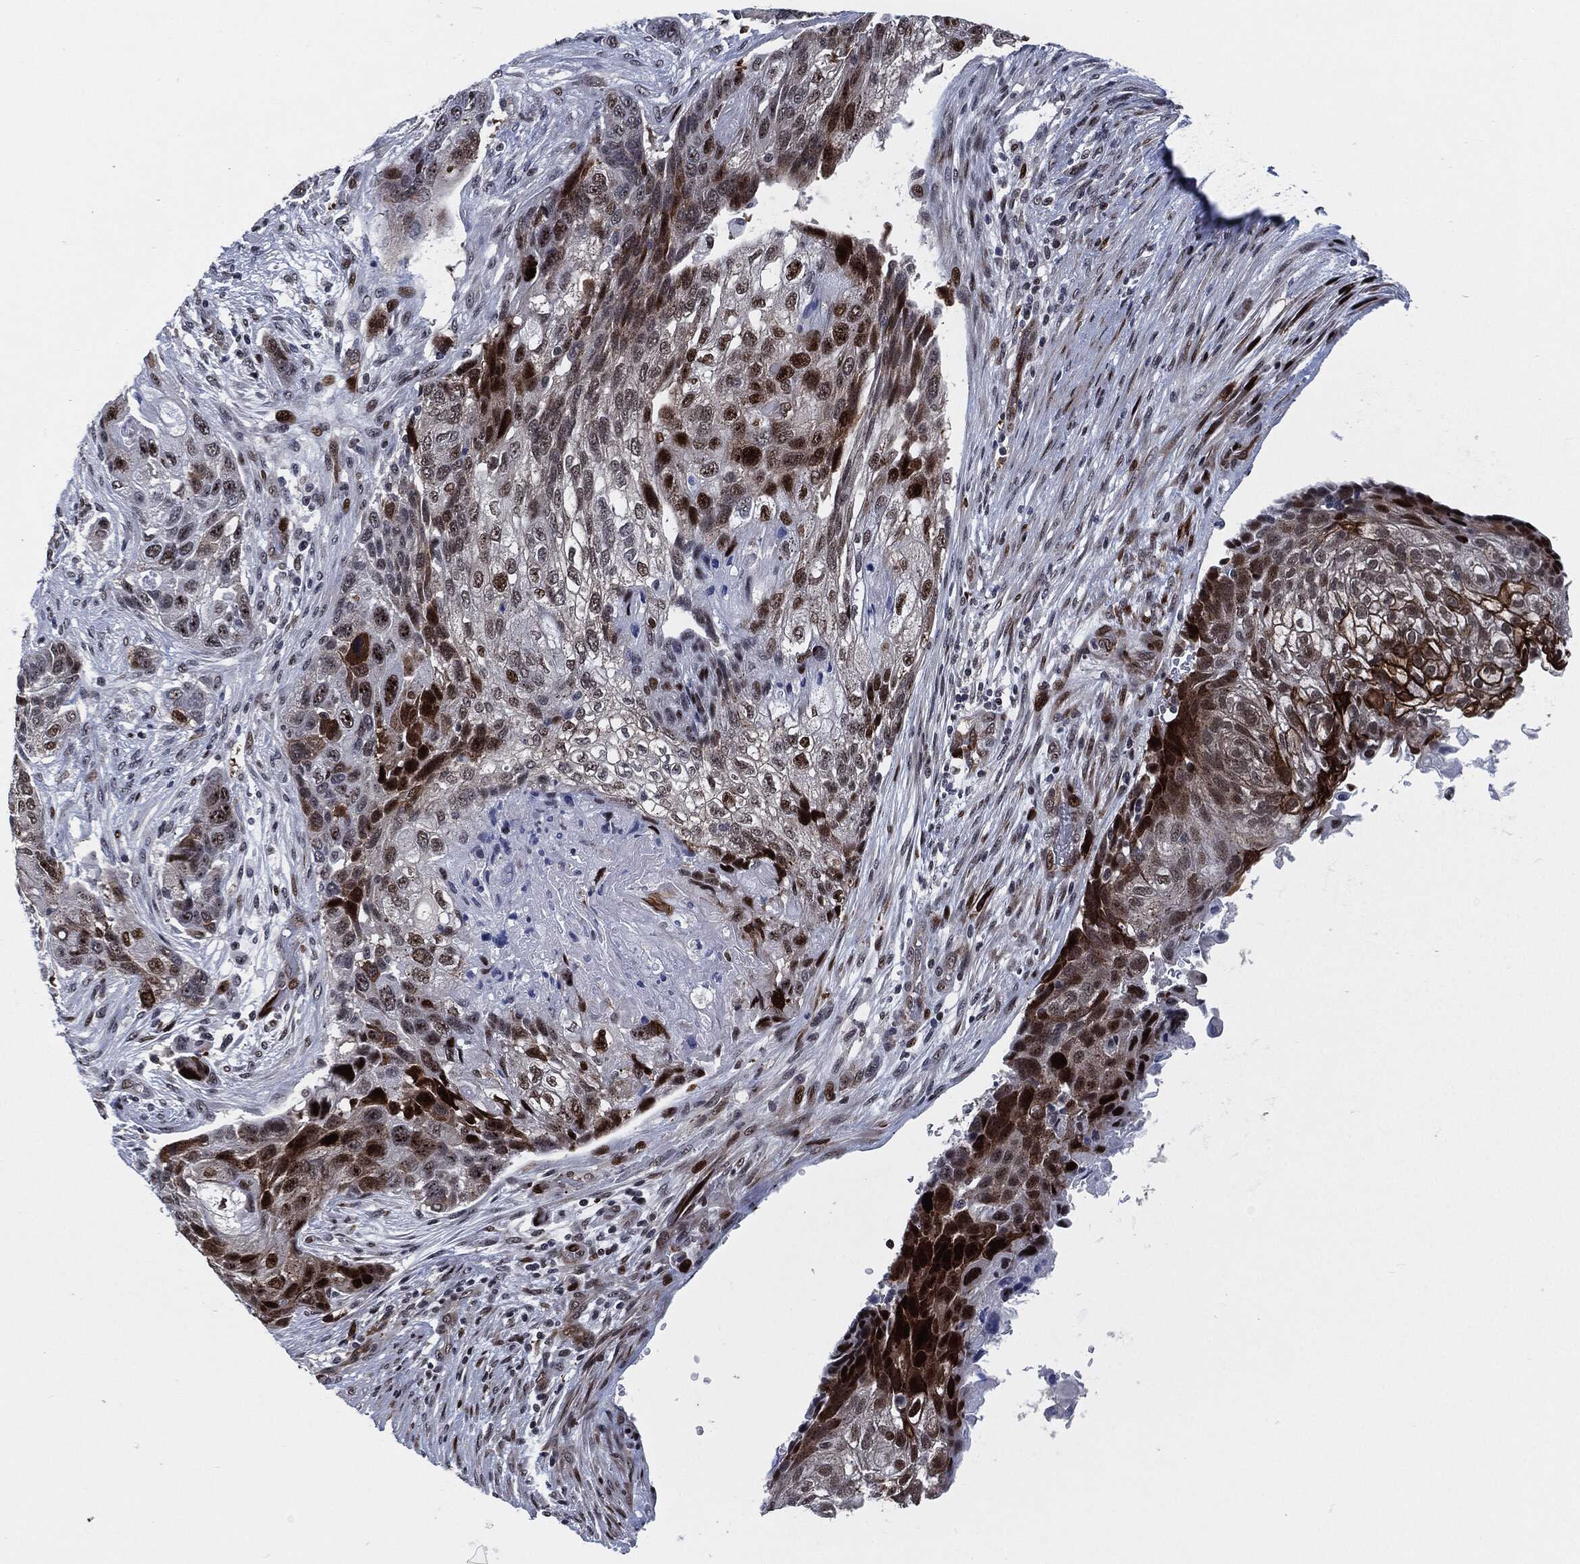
{"staining": {"intensity": "strong", "quantity": "25%-75%", "location": "nuclear"}, "tissue": "lung cancer", "cell_type": "Tumor cells", "image_type": "cancer", "snomed": [{"axis": "morphology", "description": "Normal tissue, NOS"}, {"axis": "morphology", "description": "Squamous cell carcinoma, NOS"}, {"axis": "topography", "description": "Bronchus"}, {"axis": "topography", "description": "Lung"}], "caption": "Immunohistochemical staining of squamous cell carcinoma (lung) displays high levels of strong nuclear staining in approximately 25%-75% of tumor cells. The protein is stained brown, and the nuclei are stained in blue (DAB IHC with brightfield microscopy, high magnification).", "gene": "AKT2", "patient": {"sex": "male", "age": 69}}